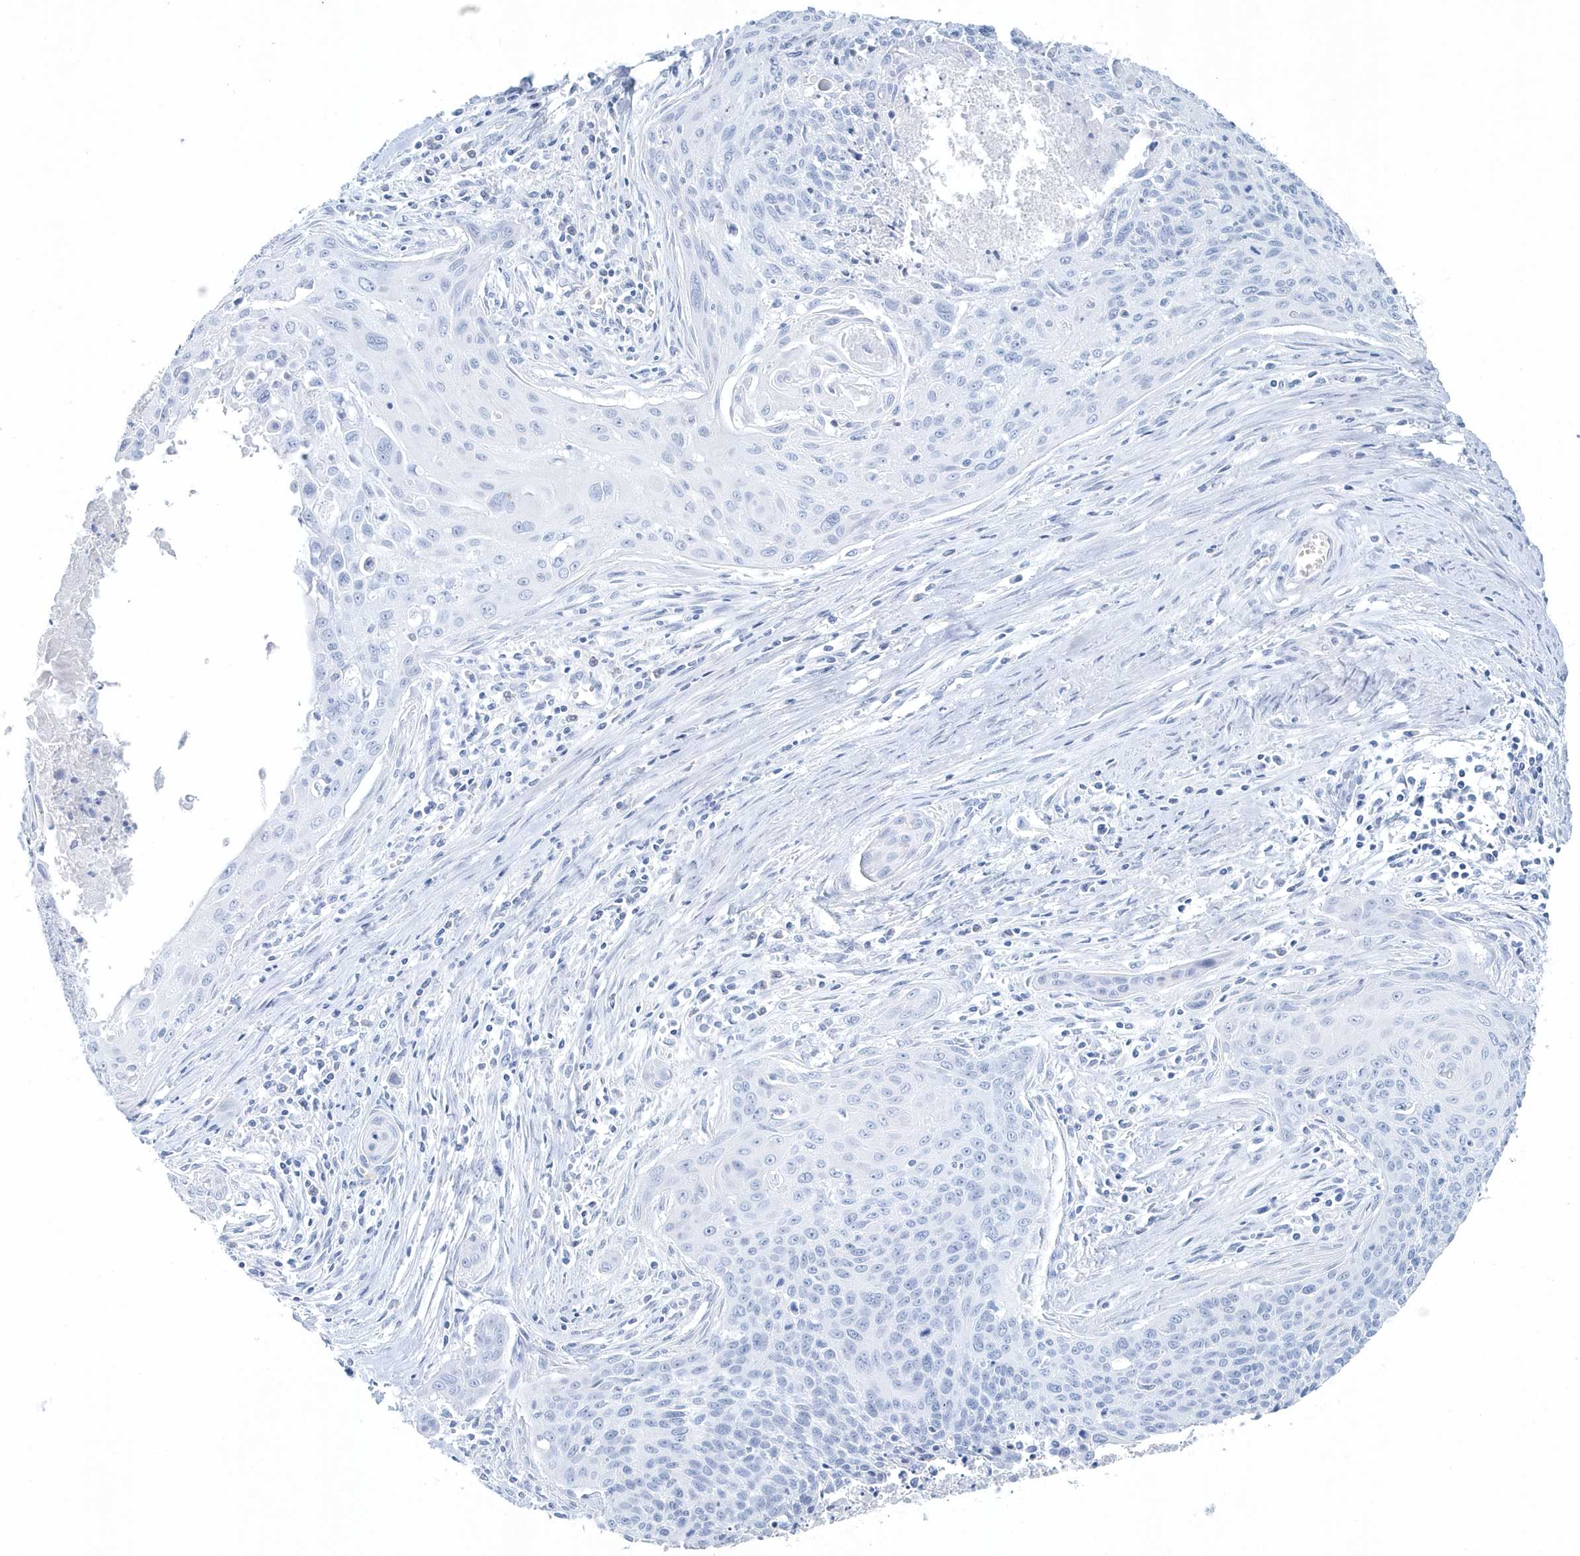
{"staining": {"intensity": "negative", "quantity": "none", "location": "none"}, "tissue": "cervical cancer", "cell_type": "Tumor cells", "image_type": "cancer", "snomed": [{"axis": "morphology", "description": "Squamous cell carcinoma, NOS"}, {"axis": "topography", "description": "Cervix"}], "caption": "A micrograph of human cervical cancer is negative for staining in tumor cells.", "gene": "PTPRO", "patient": {"sex": "female", "age": 55}}